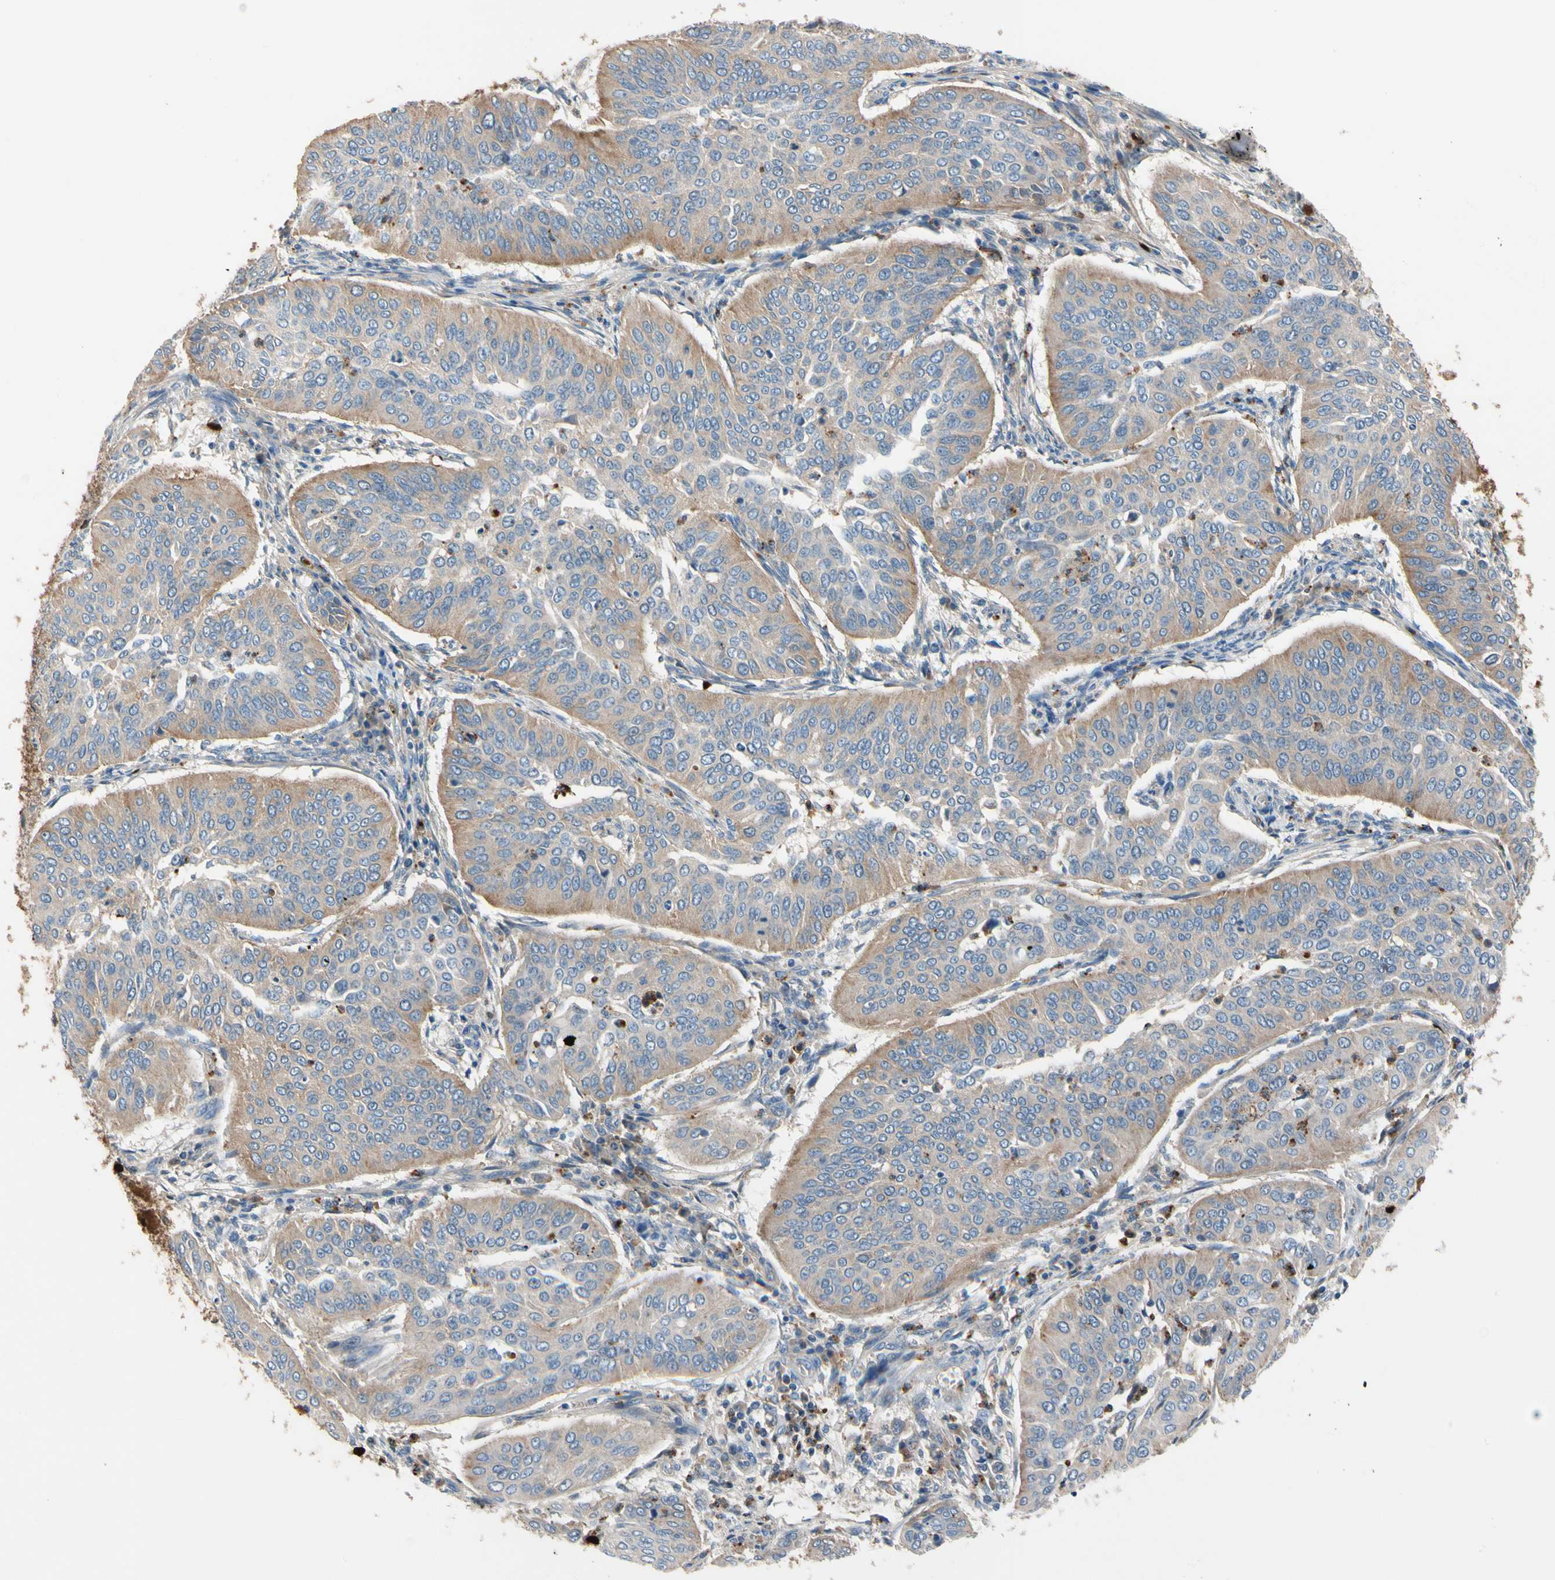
{"staining": {"intensity": "weak", "quantity": ">75%", "location": "cytoplasmic/membranous"}, "tissue": "cervical cancer", "cell_type": "Tumor cells", "image_type": "cancer", "snomed": [{"axis": "morphology", "description": "Normal tissue, NOS"}, {"axis": "morphology", "description": "Squamous cell carcinoma, NOS"}, {"axis": "topography", "description": "Cervix"}], "caption": "There is low levels of weak cytoplasmic/membranous expression in tumor cells of cervical cancer (squamous cell carcinoma), as demonstrated by immunohistochemical staining (brown color).", "gene": "HJURP", "patient": {"sex": "female", "age": 39}}